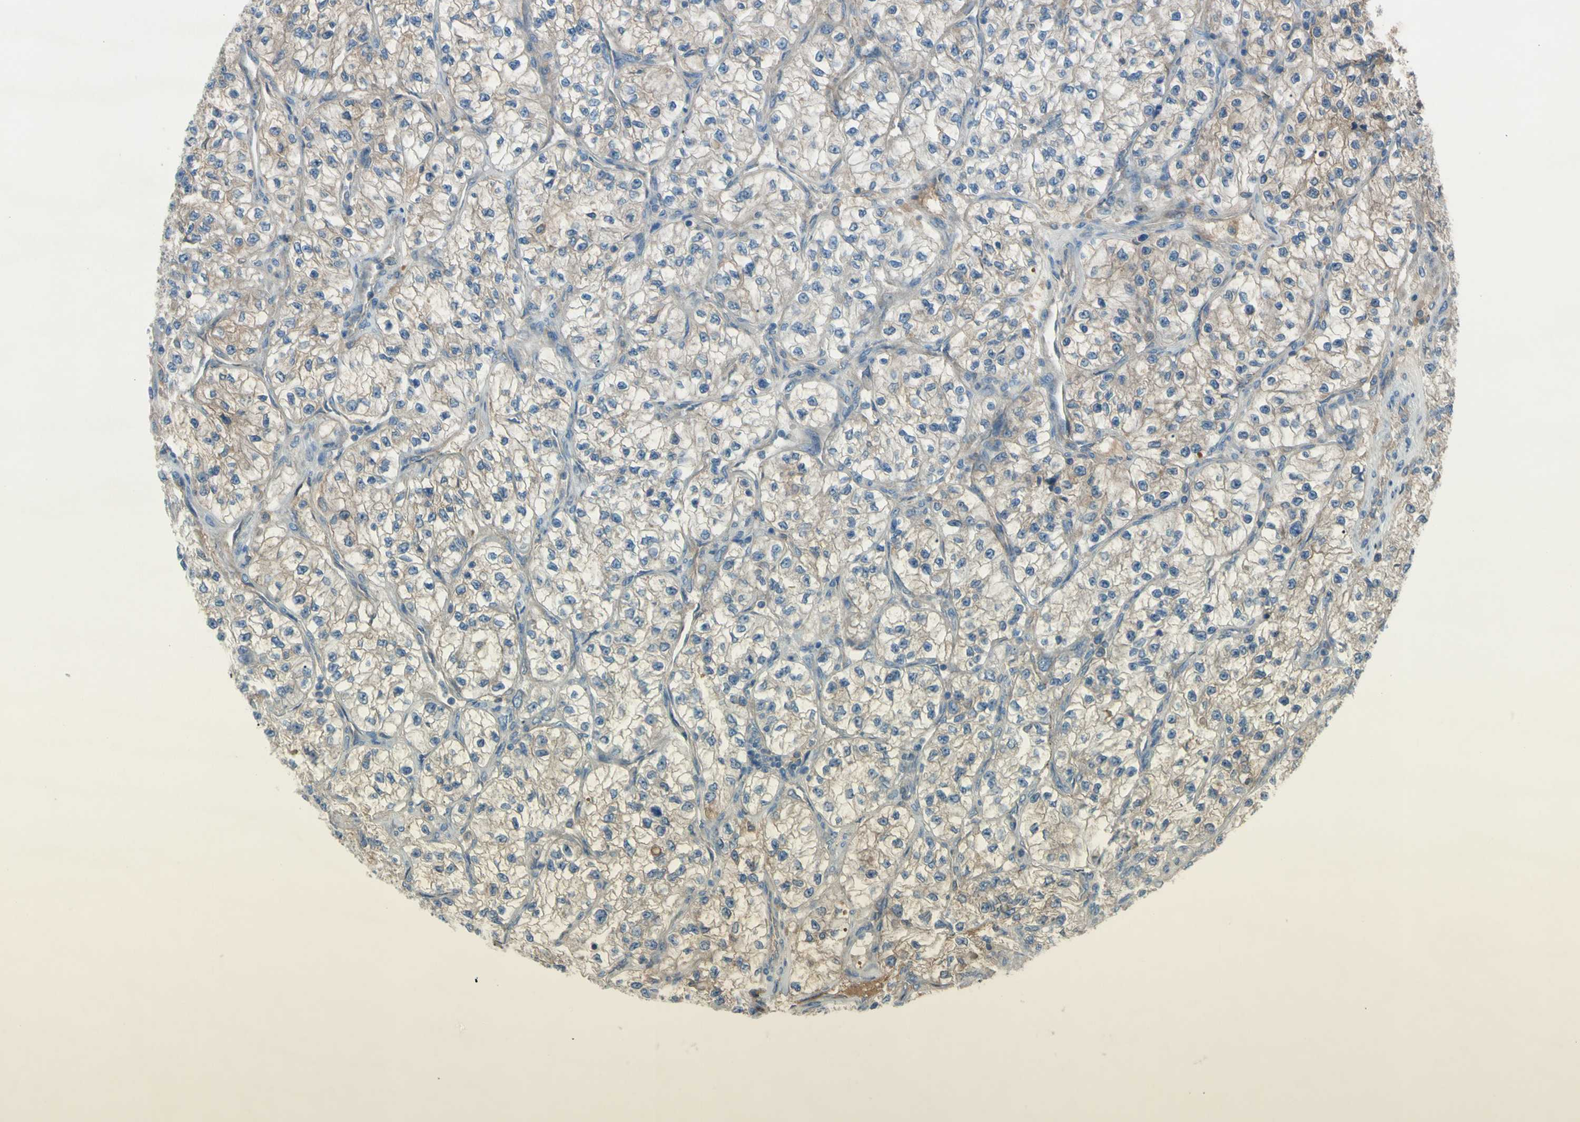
{"staining": {"intensity": "weak", "quantity": "<25%", "location": "cytoplasmic/membranous"}, "tissue": "renal cancer", "cell_type": "Tumor cells", "image_type": "cancer", "snomed": [{"axis": "morphology", "description": "Adenocarcinoma, NOS"}, {"axis": "topography", "description": "Kidney"}], "caption": "Renal cancer was stained to show a protein in brown. There is no significant positivity in tumor cells.", "gene": "ATRN", "patient": {"sex": "female", "age": 57}}